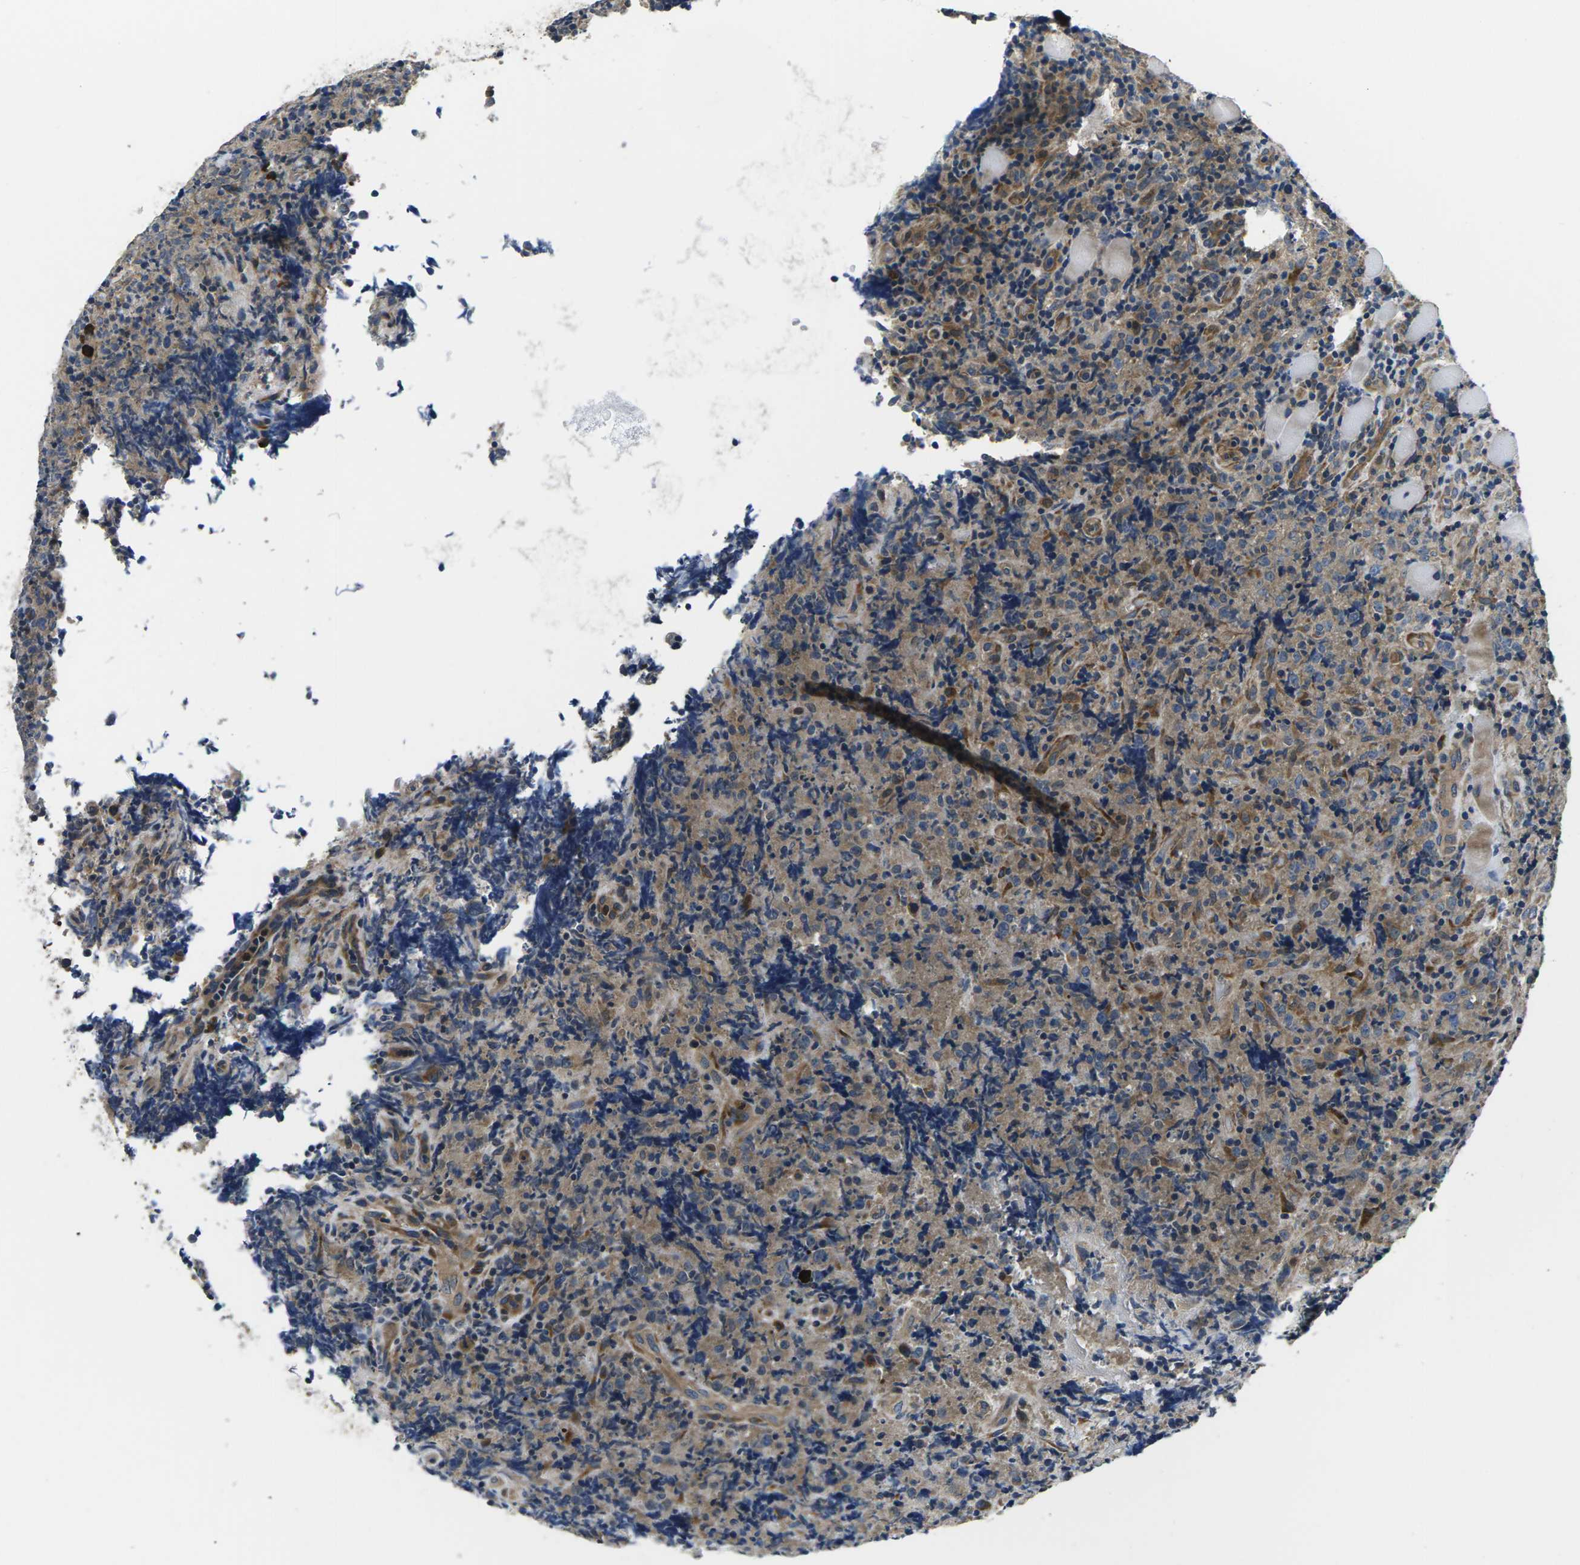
{"staining": {"intensity": "weak", "quantity": "25%-75%", "location": "cytoplasmic/membranous"}, "tissue": "lymphoma", "cell_type": "Tumor cells", "image_type": "cancer", "snomed": [{"axis": "morphology", "description": "Malignant lymphoma, non-Hodgkin's type, High grade"}, {"axis": "topography", "description": "Tonsil"}], "caption": "Tumor cells exhibit low levels of weak cytoplasmic/membranous positivity in approximately 25%-75% of cells in human lymphoma.", "gene": "PLCE1", "patient": {"sex": "female", "age": 36}}